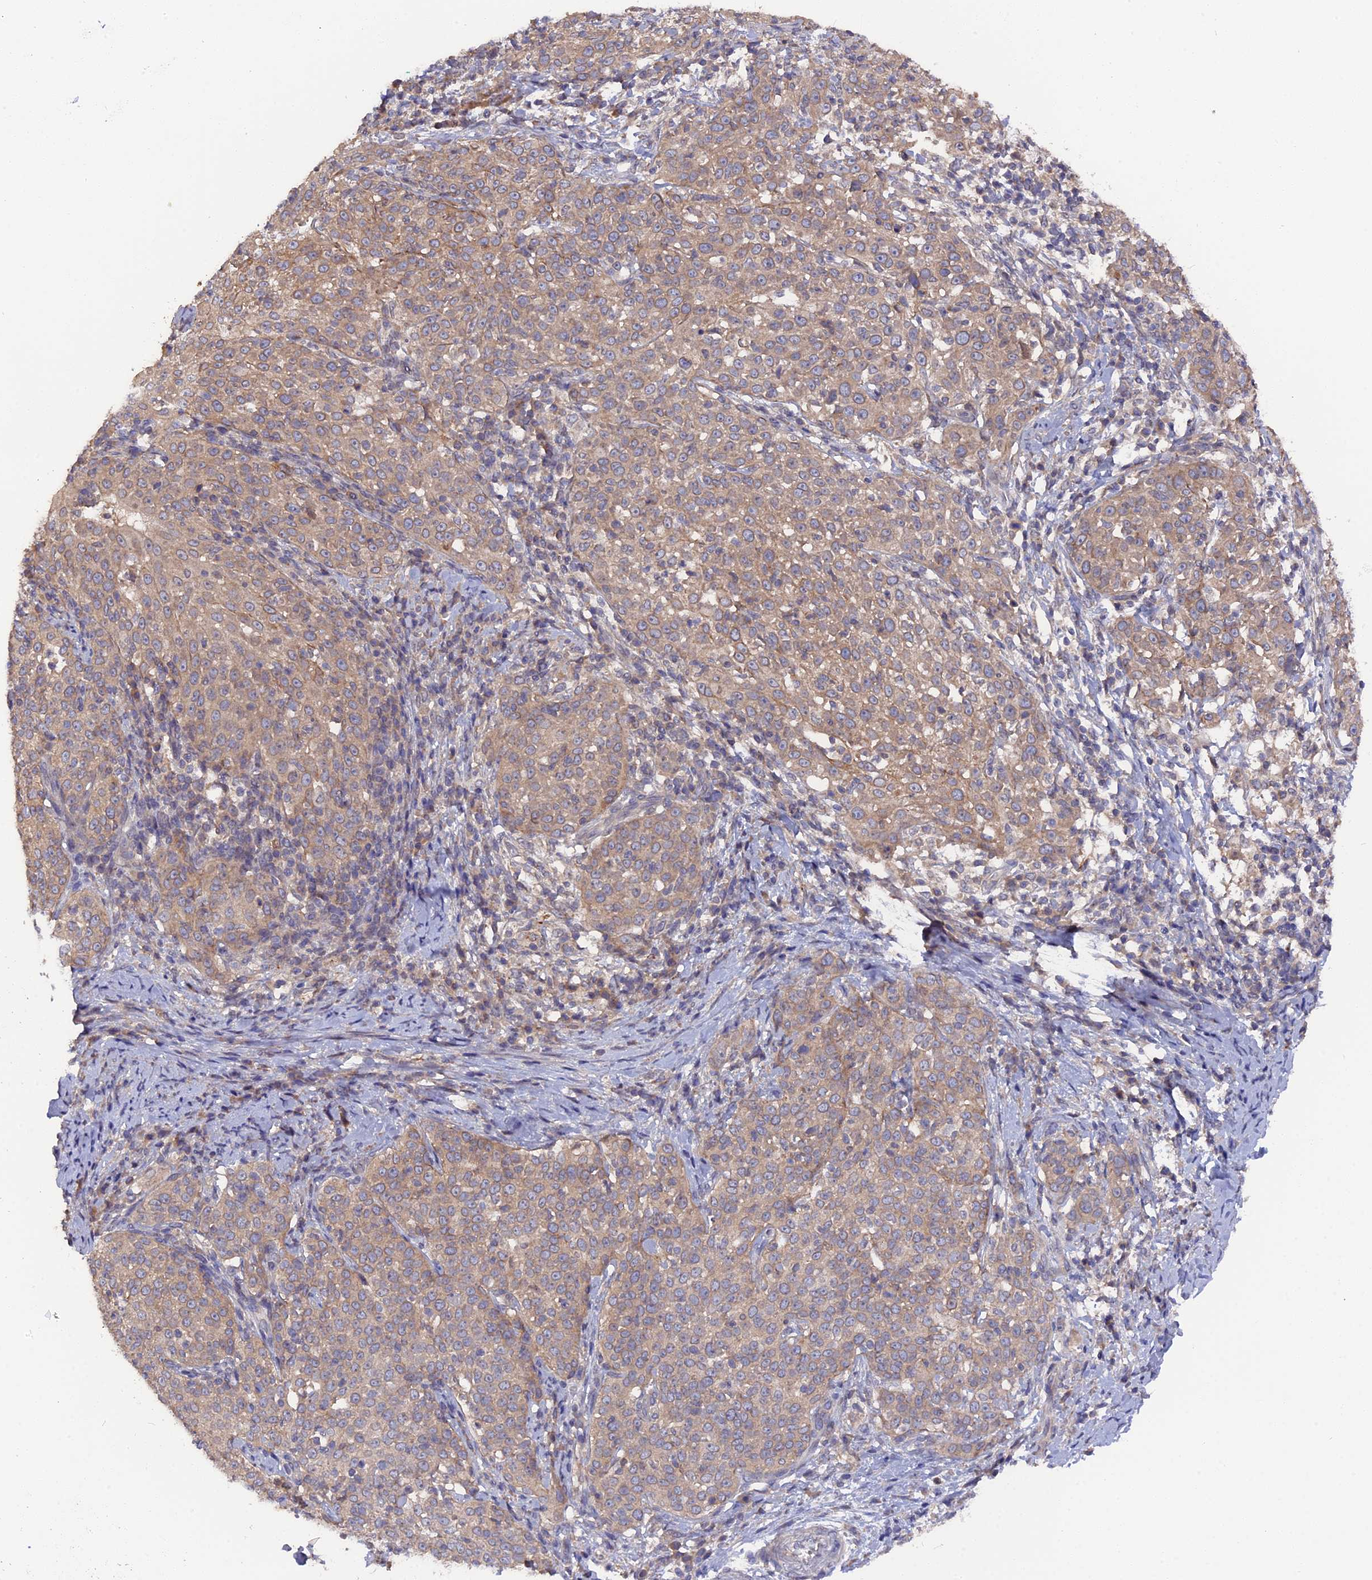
{"staining": {"intensity": "moderate", "quantity": "25%-75%", "location": "cytoplasmic/membranous"}, "tissue": "cervical cancer", "cell_type": "Tumor cells", "image_type": "cancer", "snomed": [{"axis": "morphology", "description": "Squamous cell carcinoma, NOS"}, {"axis": "topography", "description": "Cervix"}], "caption": "This micrograph reveals squamous cell carcinoma (cervical) stained with immunohistochemistry (IHC) to label a protein in brown. The cytoplasmic/membranous of tumor cells show moderate positivity for the protein. Nuclei are counter-stained blue.", "gene": "ZCCHC2", "patient": {"sex": "female", "age": 57}}